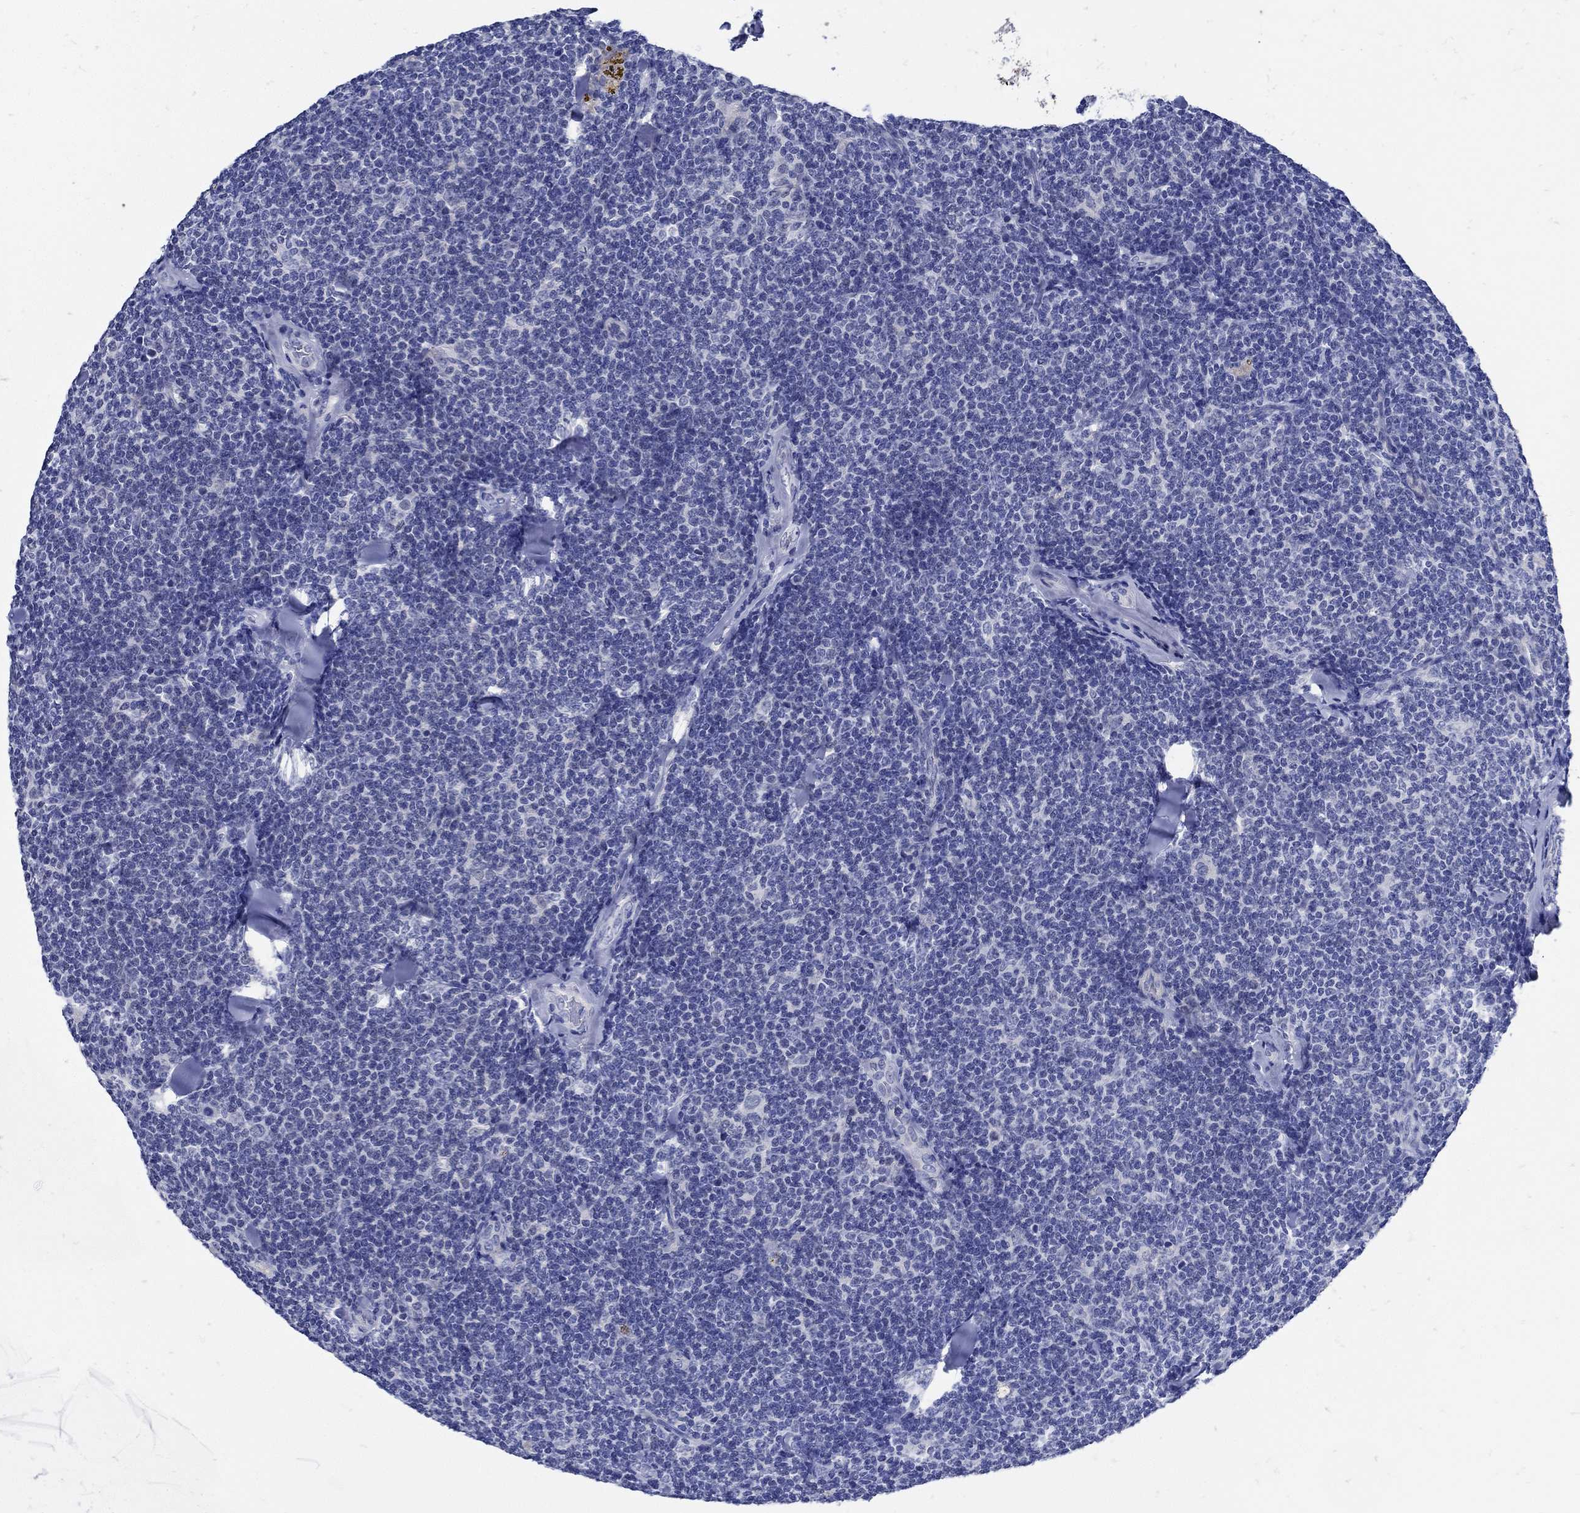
{"staining": {"intensity": "negative", "quantity": "none", "location": "none"}, "tissue": "lymphoma", "cell_type": "Tumor cells", "image_type": "cancer", "snomed": [{"axis": "morphology", "description": "Malignant lymphoma, non-Hodgkin's type, Low grade"}, {"axis": "topography", "description": "Lymph node"}], "caption": "The micrograph demonstrates no significant expression in tumor cells of lymphoma. The staining was performed using DAB (3,3'-diaminobenzidine) to visualize the protein expression in brown, while the nuclei were stained in blue with hematoxylin (Magnification: 20x).", "gene": "NOS1", "patient": {"sex": "female", "age": 56}}